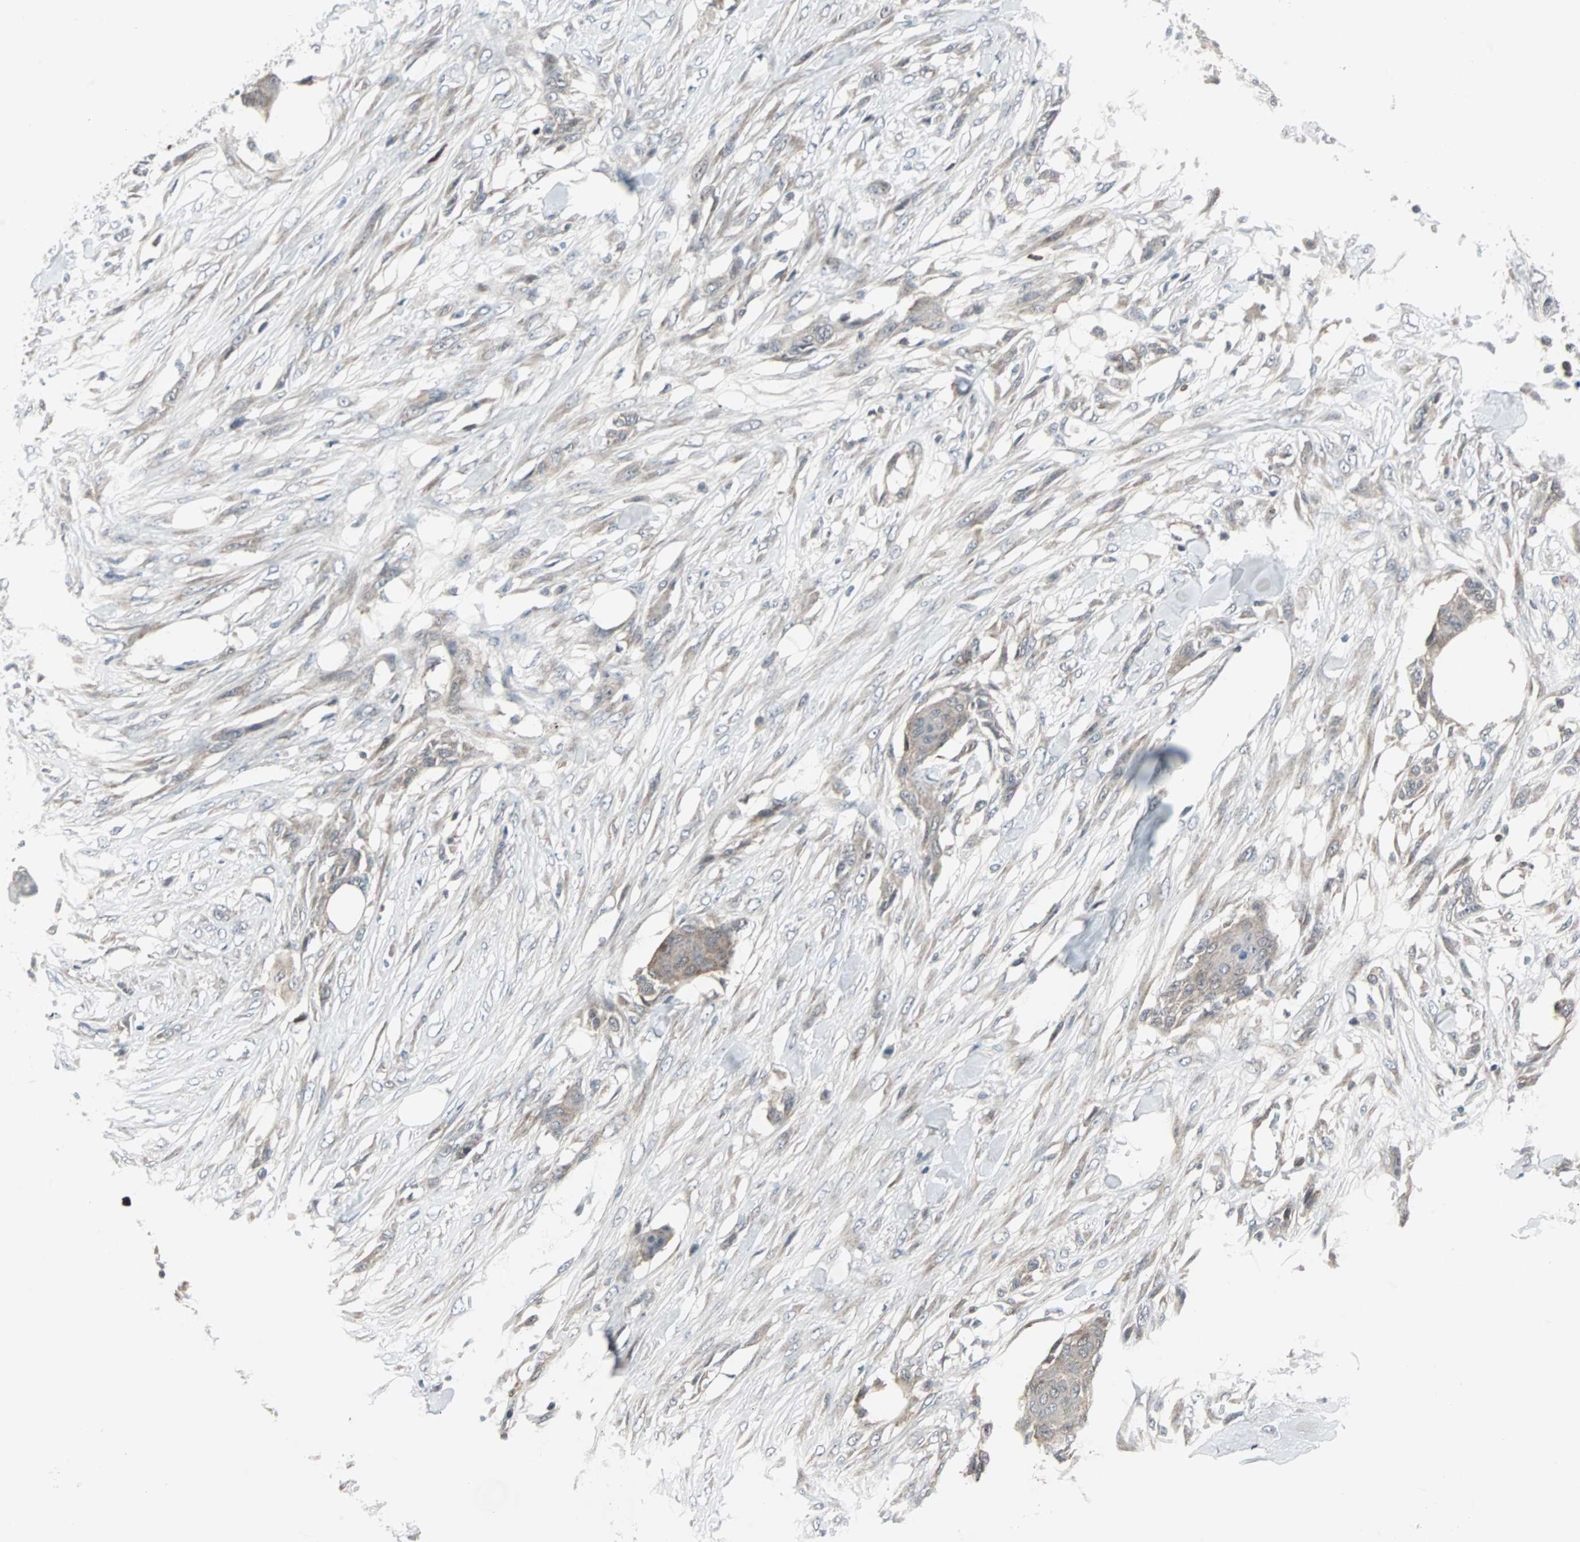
{"staining": {"intensity": "weak", "quantity": "<25%", "location": "cytoplasmic/membranous"}, "tissue": "skin cancer", "cell_type": "Tumor cells", "image_type": "cancer", "snomed": [{"axis": "morphology", "description": "Squamous cell carcinoma, NOS"}, {"axis": "topography", "description": "Skin"}], "caption": "A micrograph of human skin squamous cell carcinoma is negative for staining in tumor cells.", "gene": "CASP3", "patient": {"sex": "female", "age": 59}}